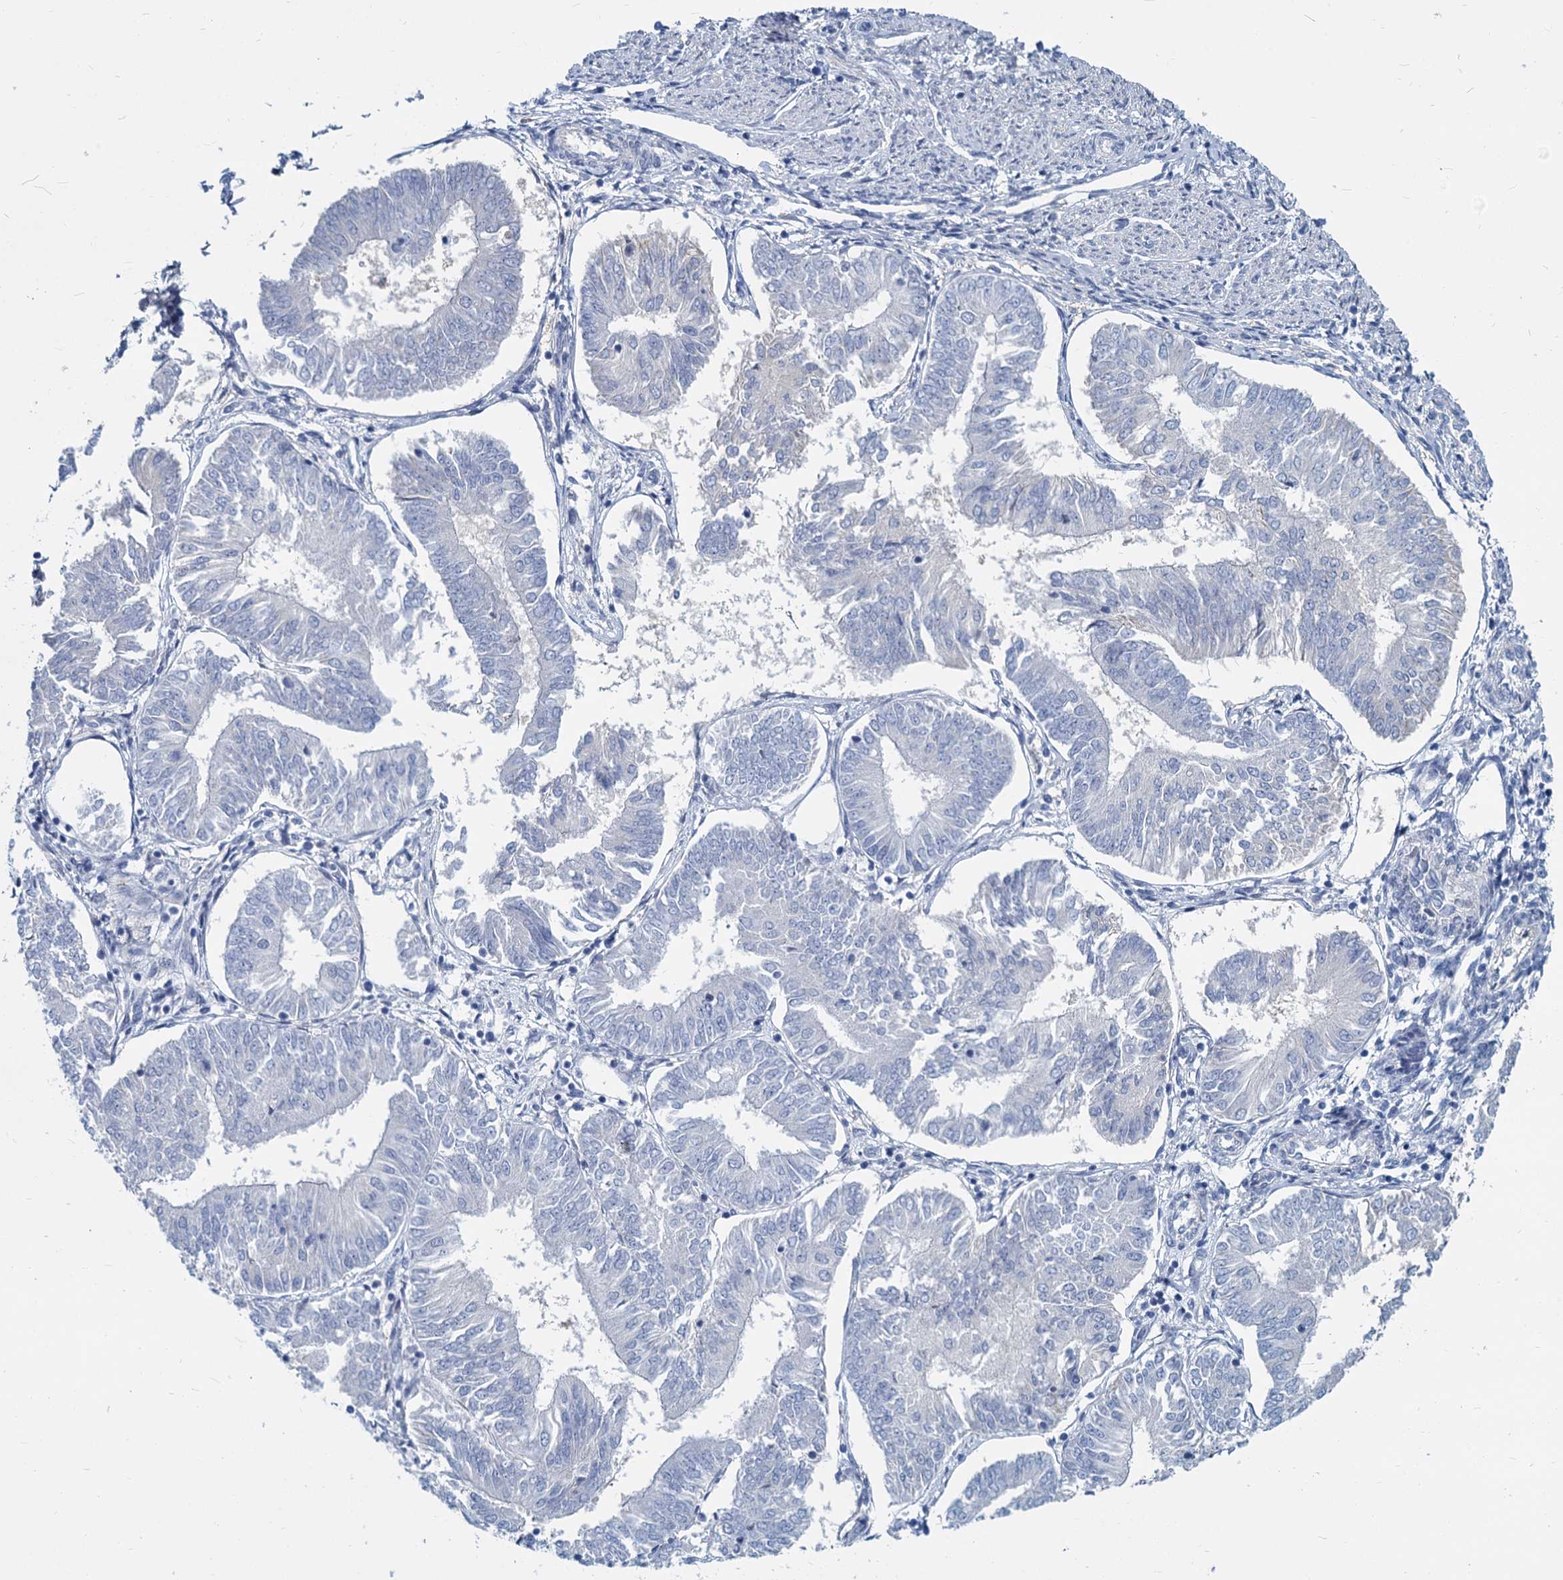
{"staining": {"intensity": "negative", "quantity": "none", "location": "none"}, "tissue": "endometrial cancer", "cell_type": "Tumor cells", "image_type": "cancer", "snomed": [{"axis": "morphology", "description": "Adenocarcinoma, NOS"}, {"axis": "topography", "description": "Endometrium"}], "caption": "Tumor cells show no significant protein expression in endometrial cancer (adenocarcinoma).", "gene": "GSTM3", "patient": {"sex": "female", "age": 58}}